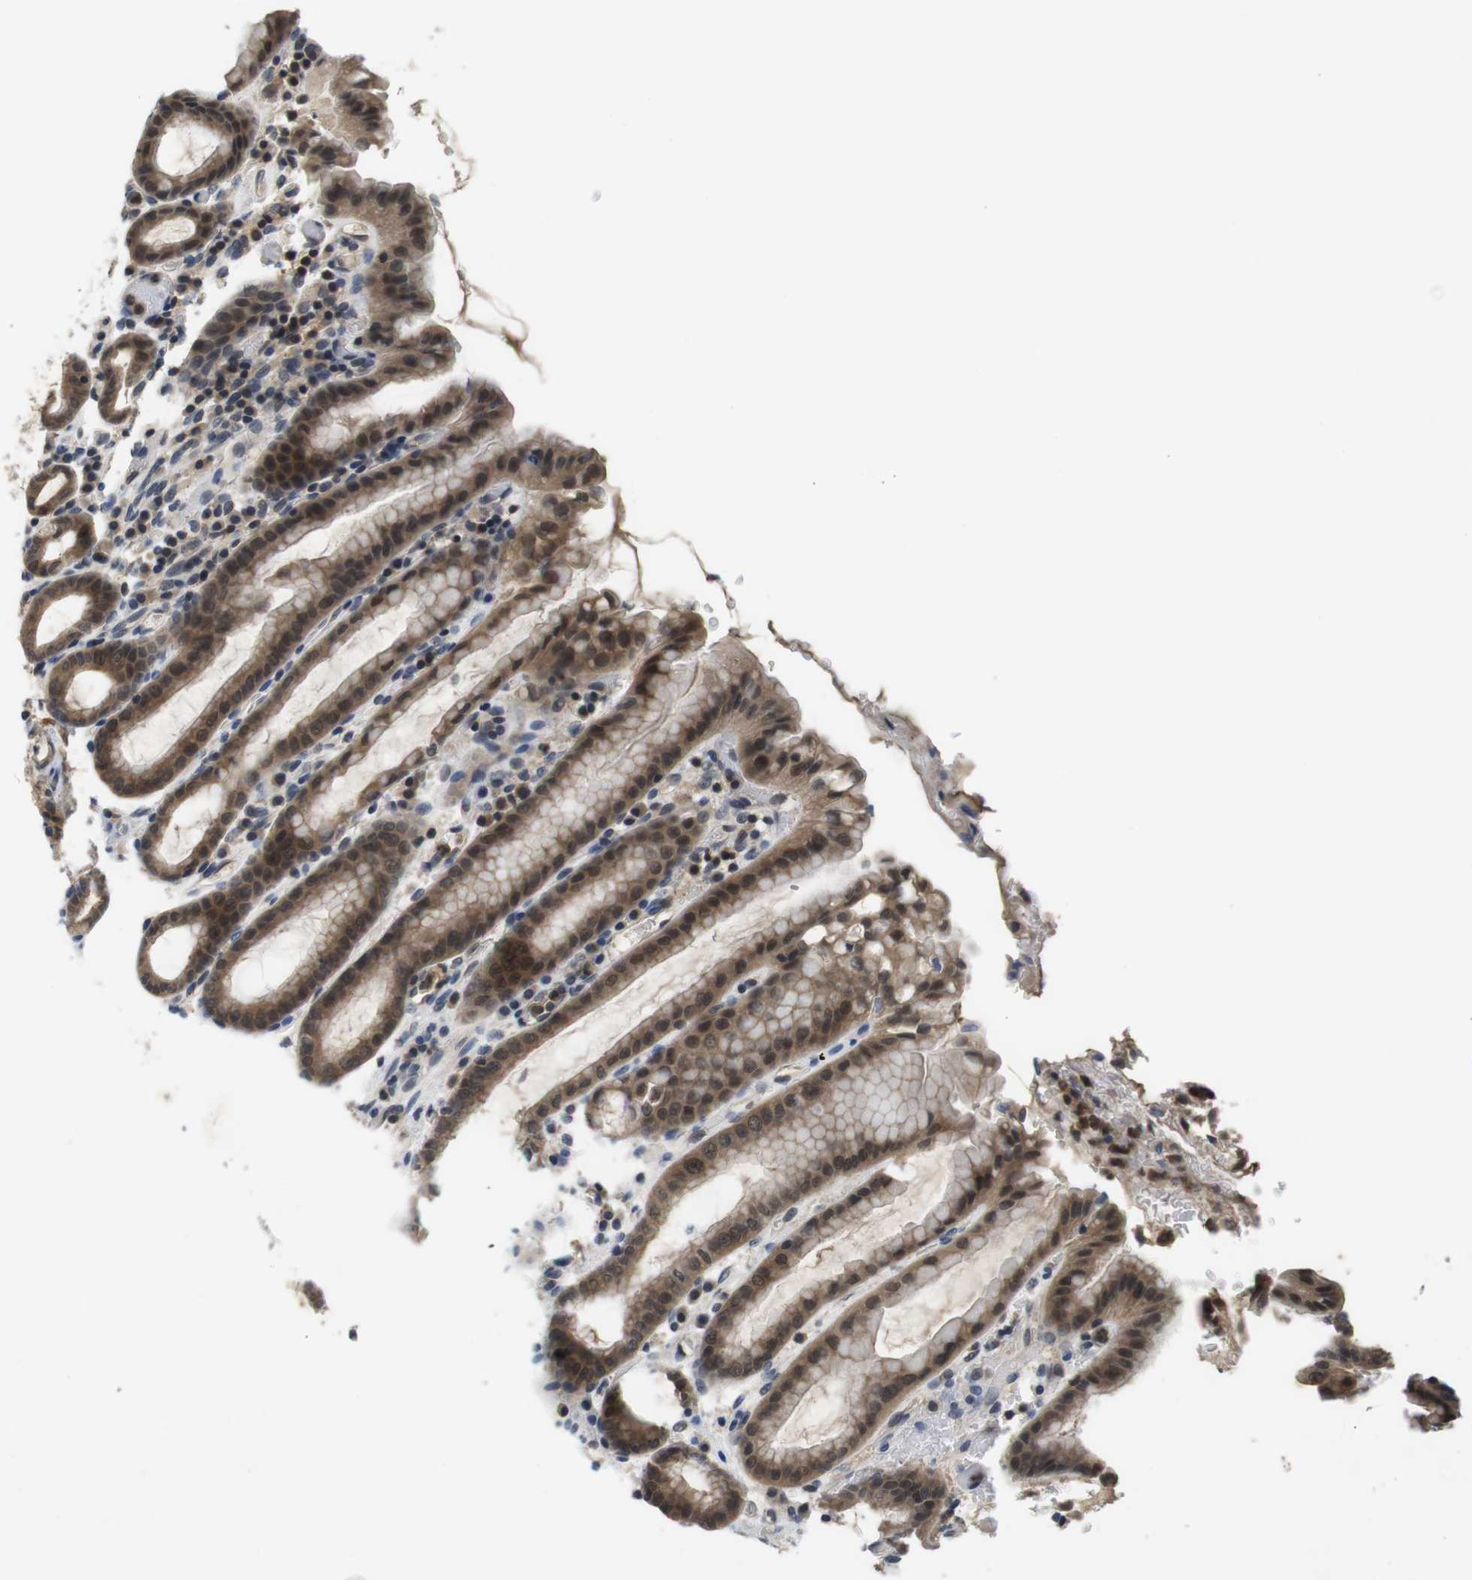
{"staining": {"intensity": "moderate", "quantity": "25%-75%", "location": "cytoplasmic/membranous,nuclear"}, "tissue": "stomach", "cell_type": "Glandular cells", "image_type": "normal", "snomed": [{"axis": "morphology", "description": "Normal tissue, NOS"}, {"axis": "topography", "description": "Stomach, upper"}], "caption": "The immunohistochemical stain shows moderate cytoplasmic/membranous,nuclear staining in glandular cells of unremarkable stomach. The staining is performed using DAB brown chromogen to label protein expression. The nuclei are counter-stained blue using hematoxylin.", "gene": "FADD", "patient": {"sex": "male", "age": 68}}